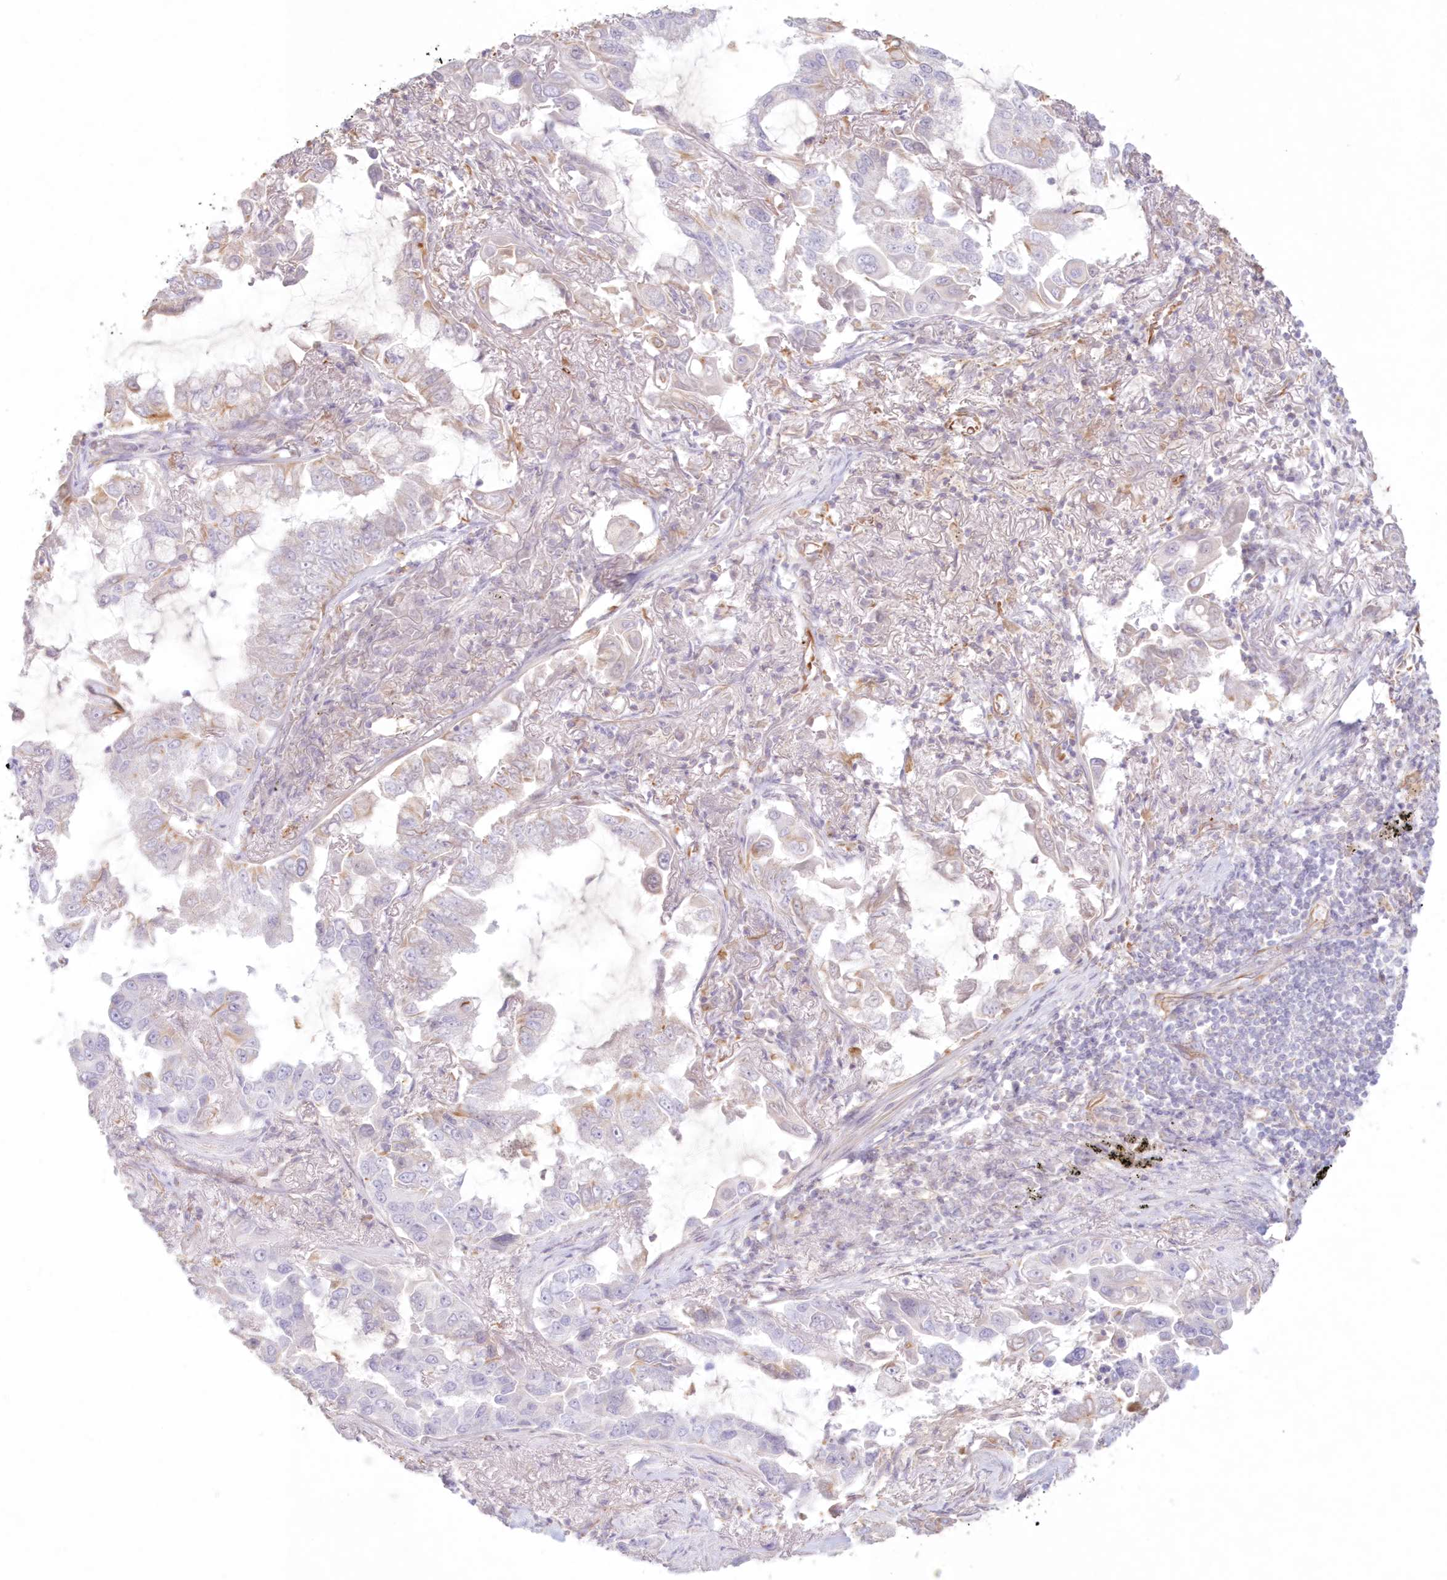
{"staining": {"intensity": "negative", "quantity": "none", "location": "none"}, "tissue": "lung cancer", "cell_type": "Tumor cells", "image_type": "cancer", "snomed": [{"axis": "morphology", "description": "Adenocarcinoma, NOS"}, {"axis": "topography", "description": "Lung"}], "caption": "Tumor cells are negative for brown protein staining in lung cancer.", "gene": "DMRTB1", "patient": {"sex": "male", "age": 64}}